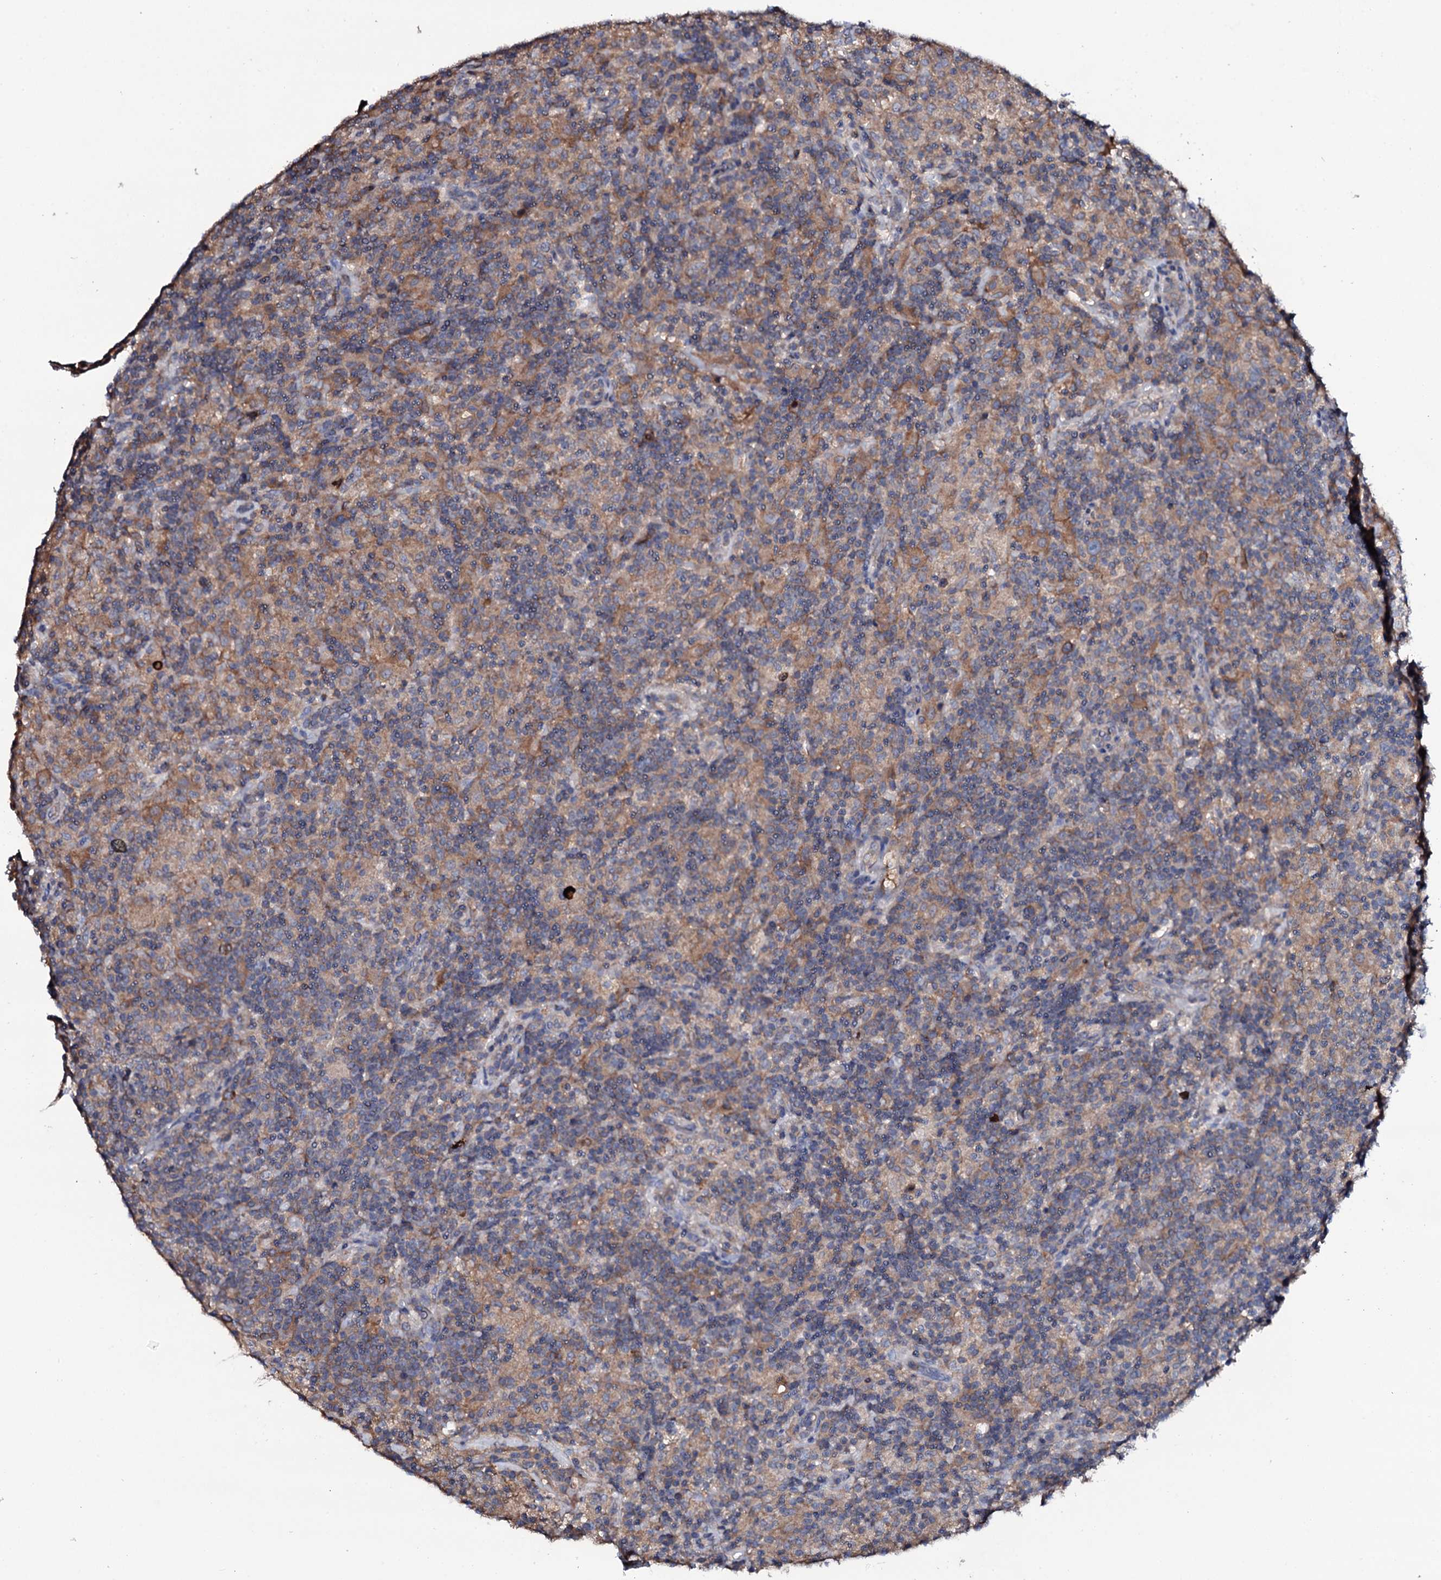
{"staining": {"intensity": "weak", "quantity": "<25%", "location": "cytoplasmic/membranous"}, "tissue": "lymphoma", "cell_type": "Tumor cells", "image_type": "cancer", "snomed": [{"axis": "morphology", "description": "Hodgkin's disease, NOS"}, {"axis": "topography", "description": "Lymph node"}], "caption": "Immunohistochemical staining of Hodgkin's disease demonstrates no significant staining in tumor cells.", "gene": "TCAF2", "patient": {"sex": "male", "age": 70}}